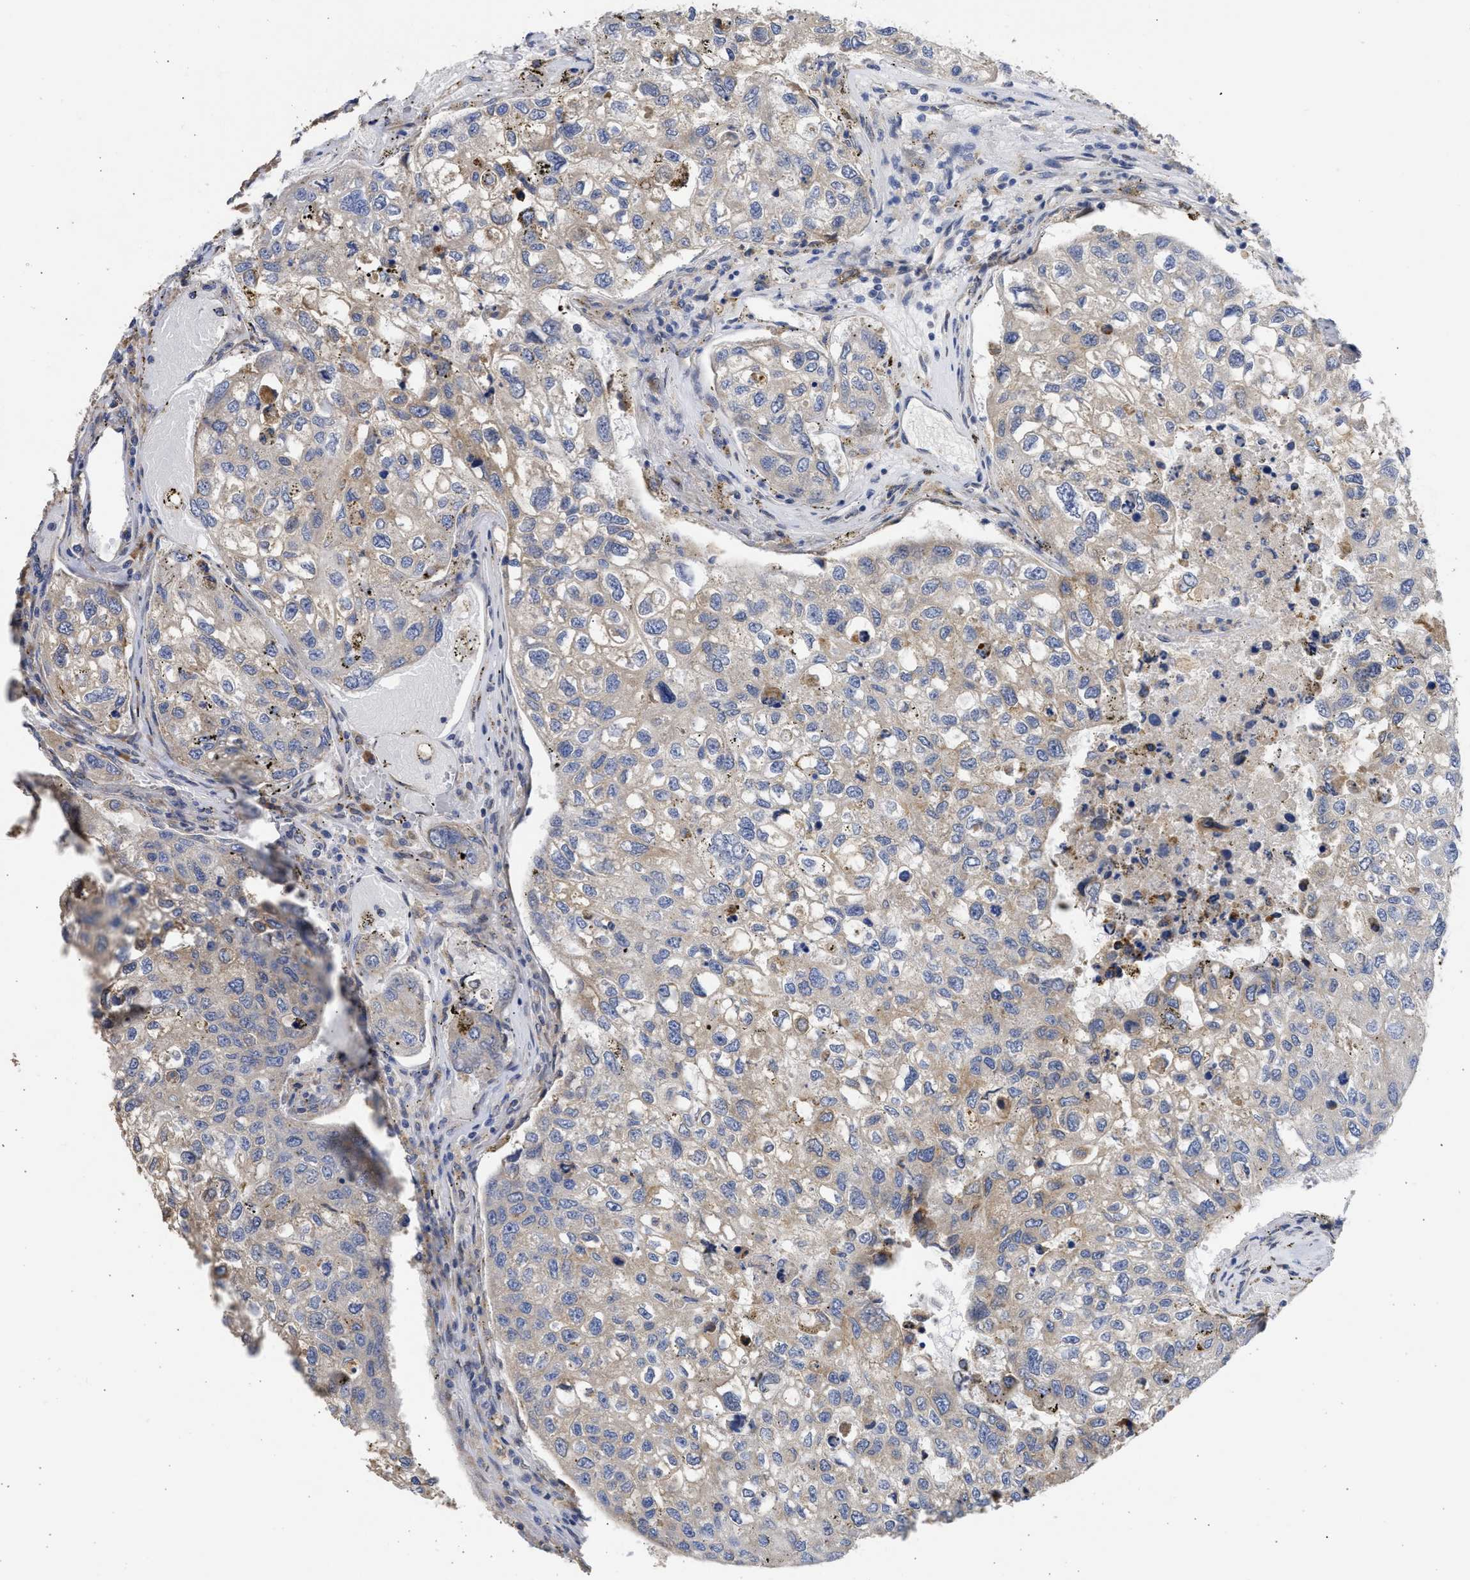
{"staining": {"intensity": "weak", "quantity": ">75%", "location": "cytoplasmic/membranous"}, "tissue": "urothelial cancer", "cell_type": "Tumor cells", "image_type": "cancer", "snomed": [{"axis": "morphology", "description": "Urothelial carcinoma, High grade"}, {"axis": "topography", "description": "Lymph node"}, {"axis": "topography", "description": "Urinary bladder"}], "caption": "Immunohistochemistry micrograph of urothelial cancer stained for a protein (brown), which exhibits low levels of weak cytoplasmic/membranous staining in about >75% of tumor cells.", "gene": "TMED1", "patient": {"sex": "male", "age": 51}}